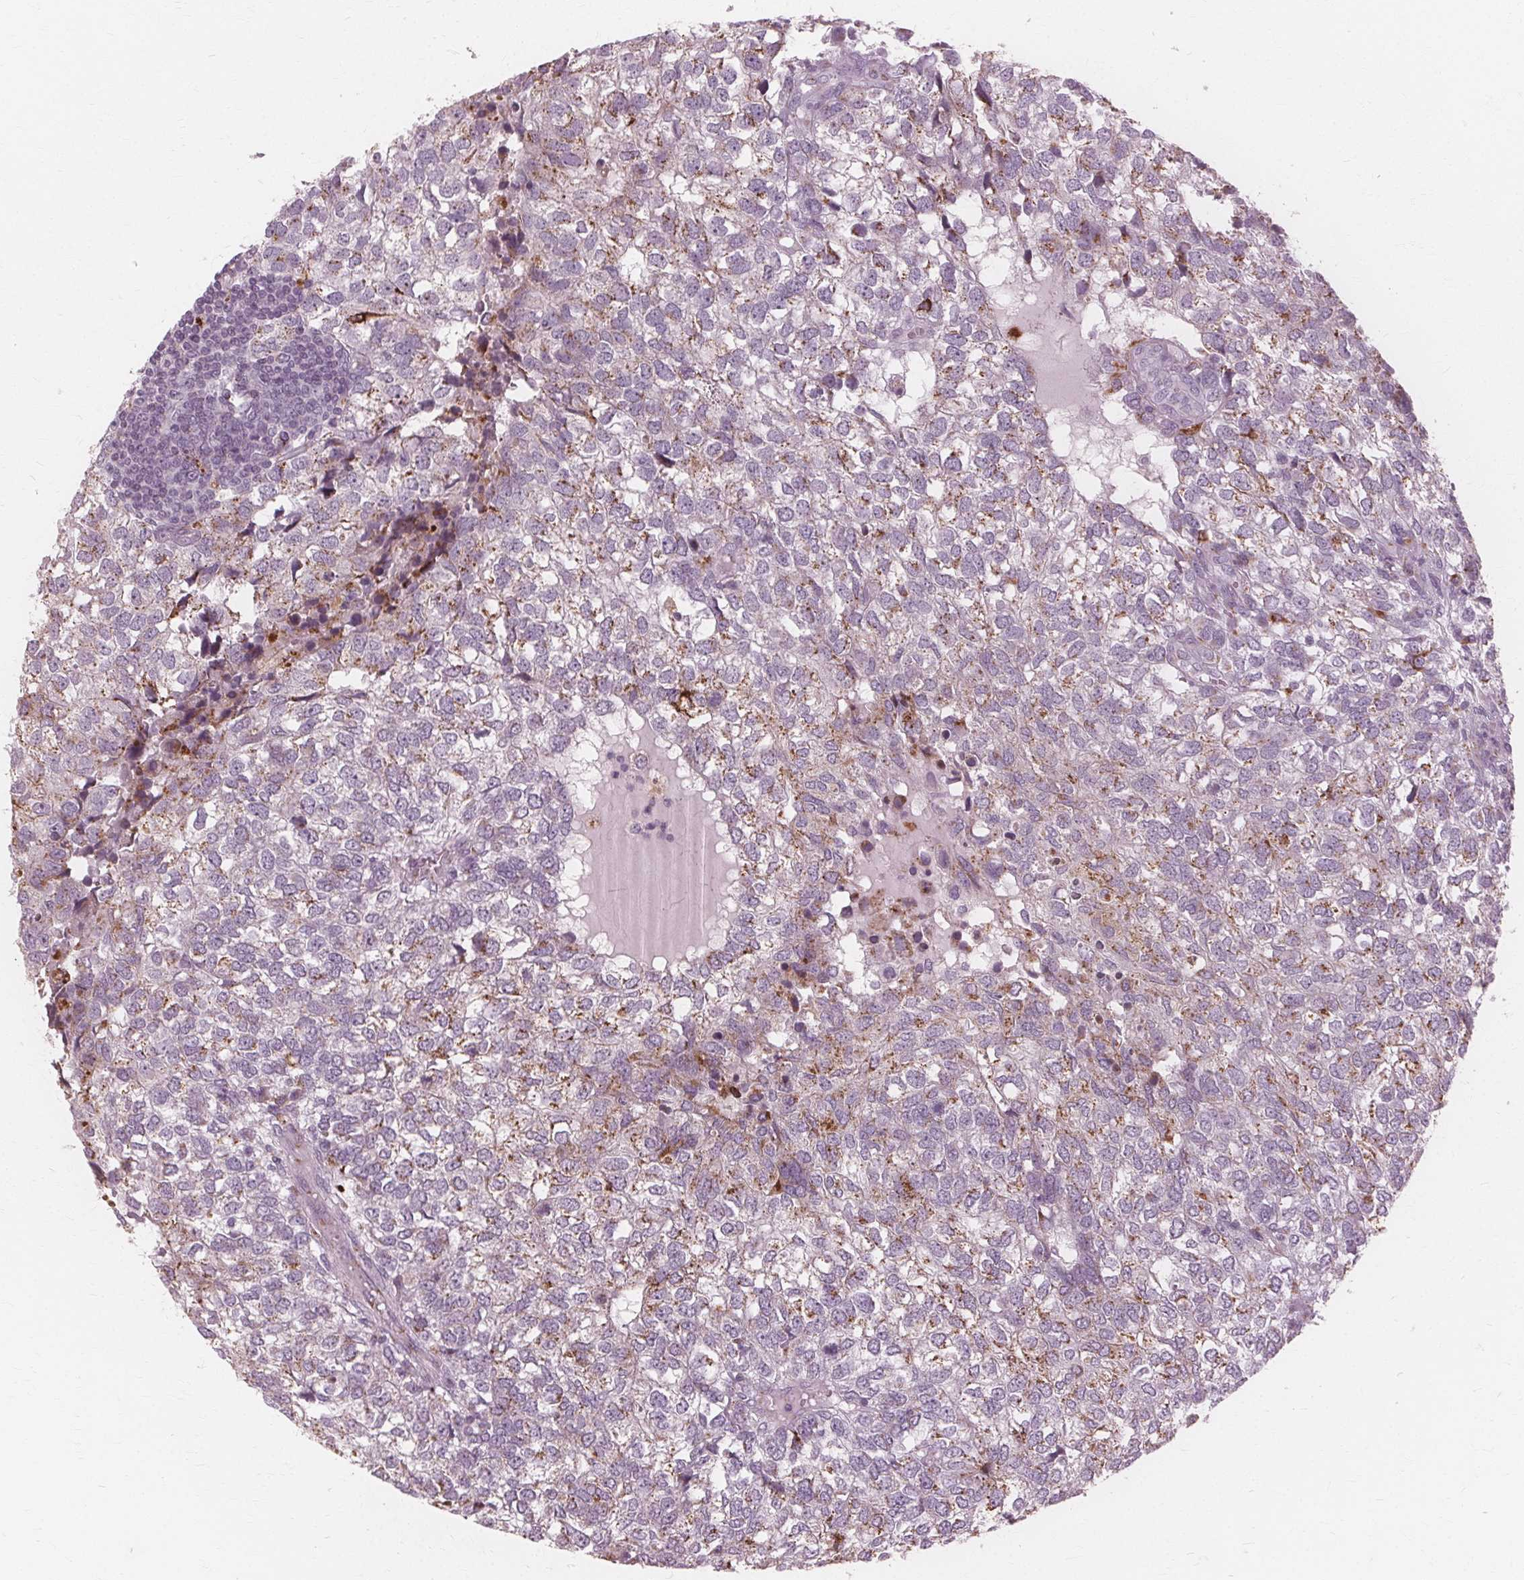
{"staining": {"intensity": "moderate", "quantity": "<25%", "location": "cytoplasmic/membranous"}, "tissue": "breast cancer", "cell_type": "Tumor cells", "image_type": "cancer", "snomed": [{"axis": "morphology", "description": "Duct carcinoma"}, {"axis": "topography", "description": "Breast"}], "caption": "This is a micrograph of immunohistochemistry staining of breast cancer, which shows moderate positivity in the cytoplasmic/membranous of tumor cells.", "gene": "DNASE2", "patient": {"sex": "female", "age": 30}}